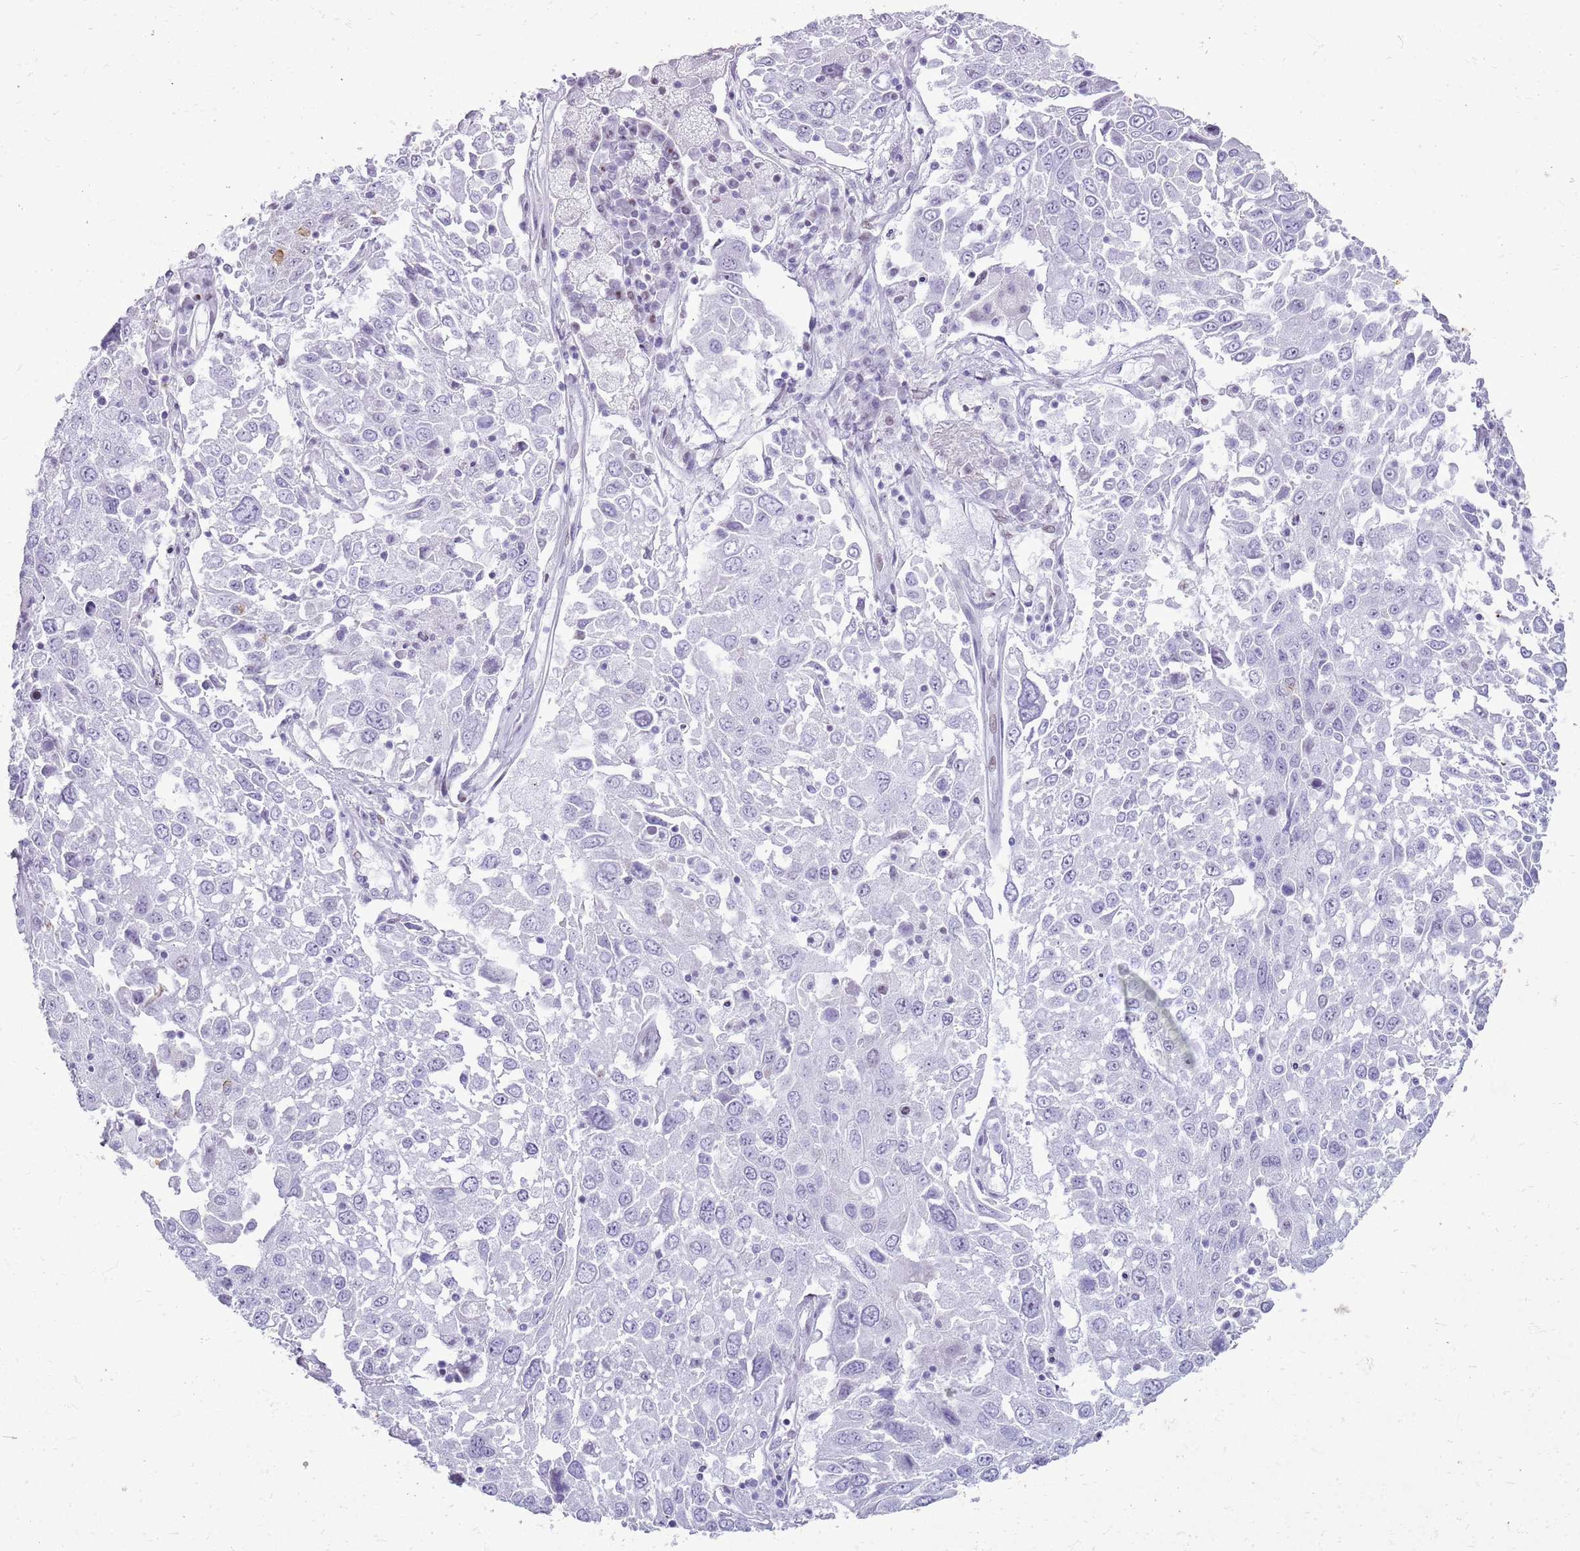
{"staining": {"intensity": "negative", "quantity": "none", "location": "none"}, "tissue": "lung cancer", "cell_type": "Tumor cells", "image_type": "cancer", "snomed": [{"axis": "morphology", "description": "Squamous cell carcinoma, NOS"}, {"axis": "topography", "description": "Lung"}], "caption": "IHC photomicrograph of squamous cell carcinoma (lung) stained for a protein (brown), which displays no positivity in tumor cells.", "gene": "ASIP", "patient": {"sex": "male", "age": 65}}